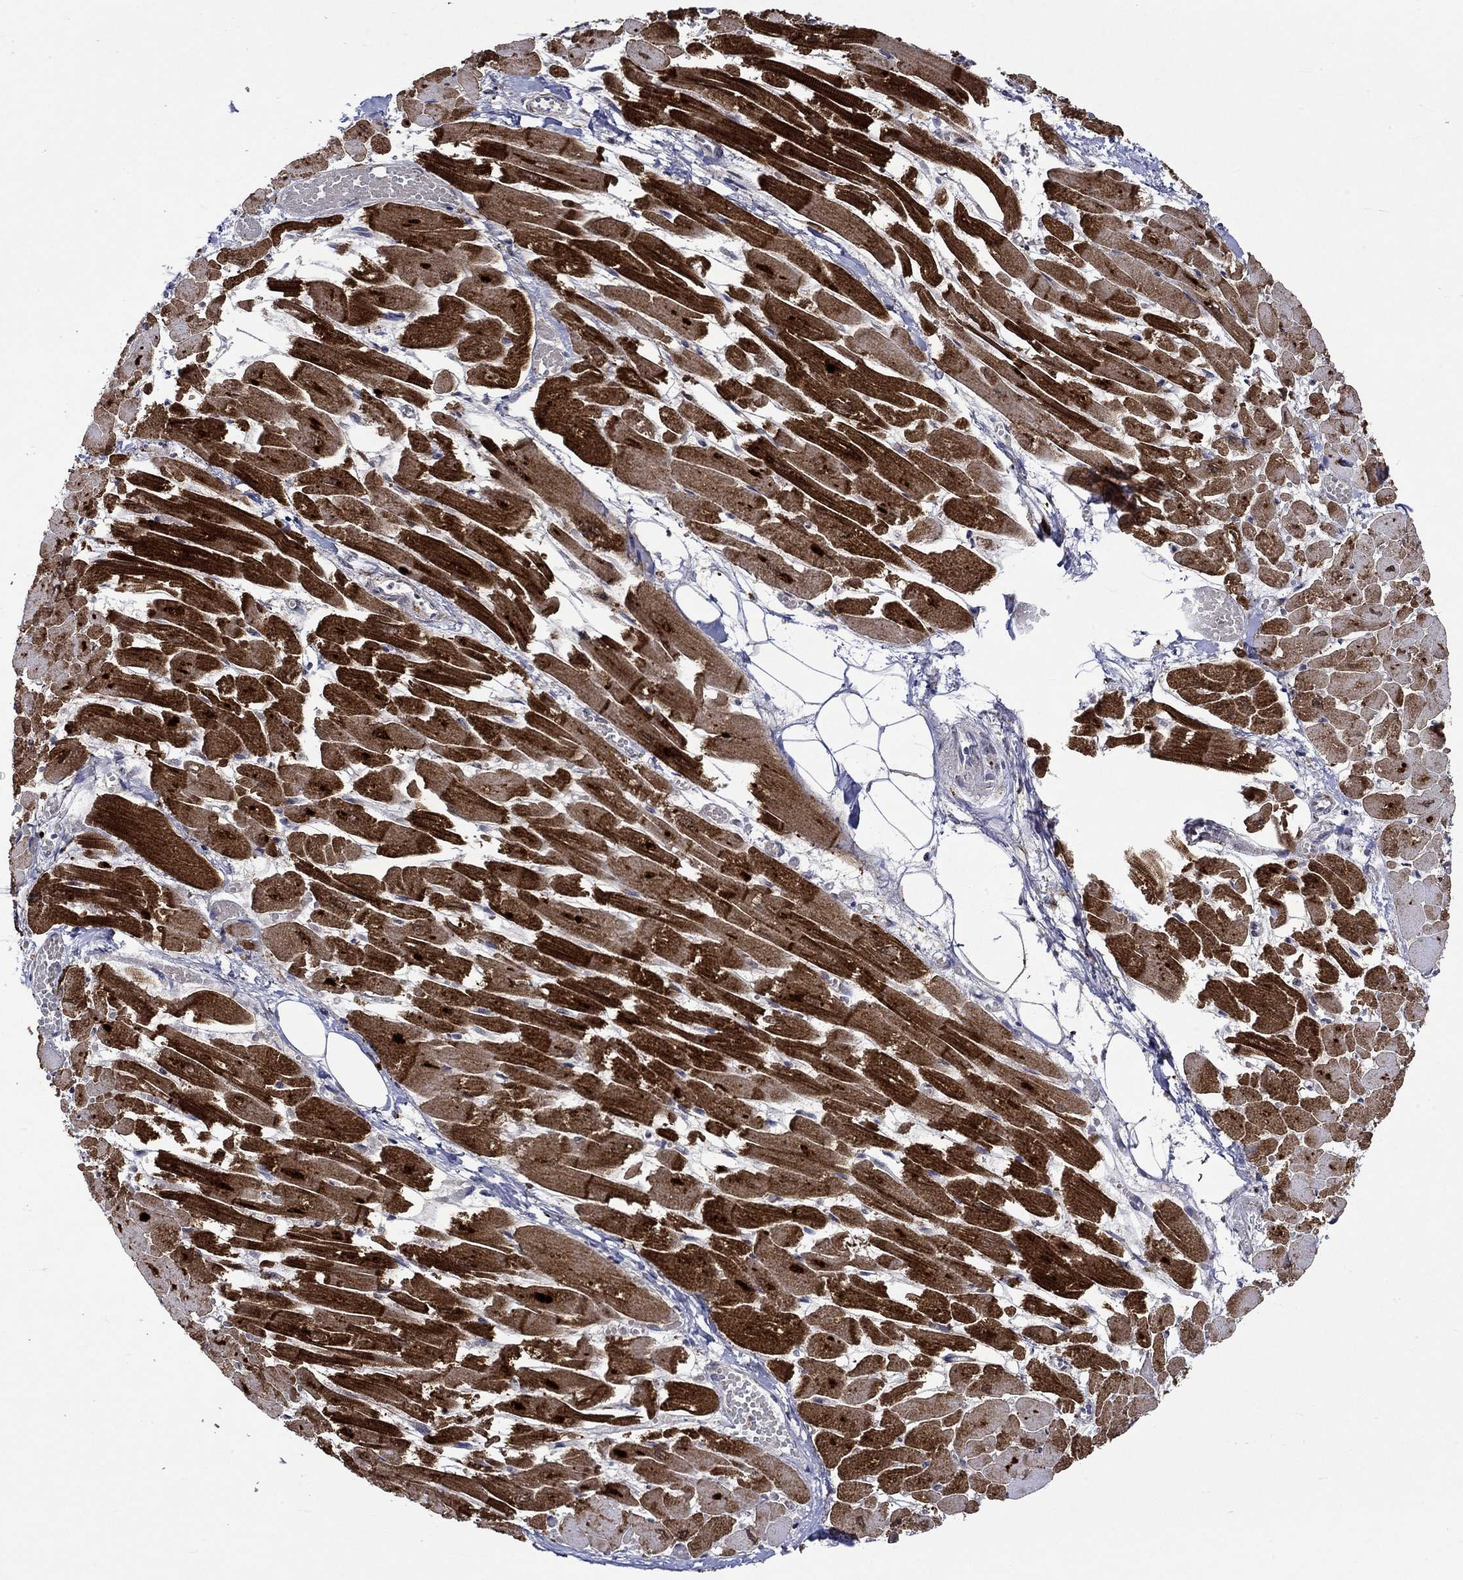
{"staining": {"intensity": "strong", "quantity": ">75%", "location": "cytoplasmic/membranous"}, "tissue": "heart muscle", "cell_type": "Cardiomyocytes", "image_type": "normal", "snomed": [{"axis": "morphology", "description": "Normal tissue, NOS"}, {"axis": "topography", "description": "Heart"}], "caption": "Cardiomyocytes reveal high levels of strong cytoplasmic/membranous expression in about >75% of cells in normal heart muscle. The protein is shown in brown color, while the nuclei are stained blue.", "gene": "CRYAB", "patient": {"sex": "female", "age": 52}}